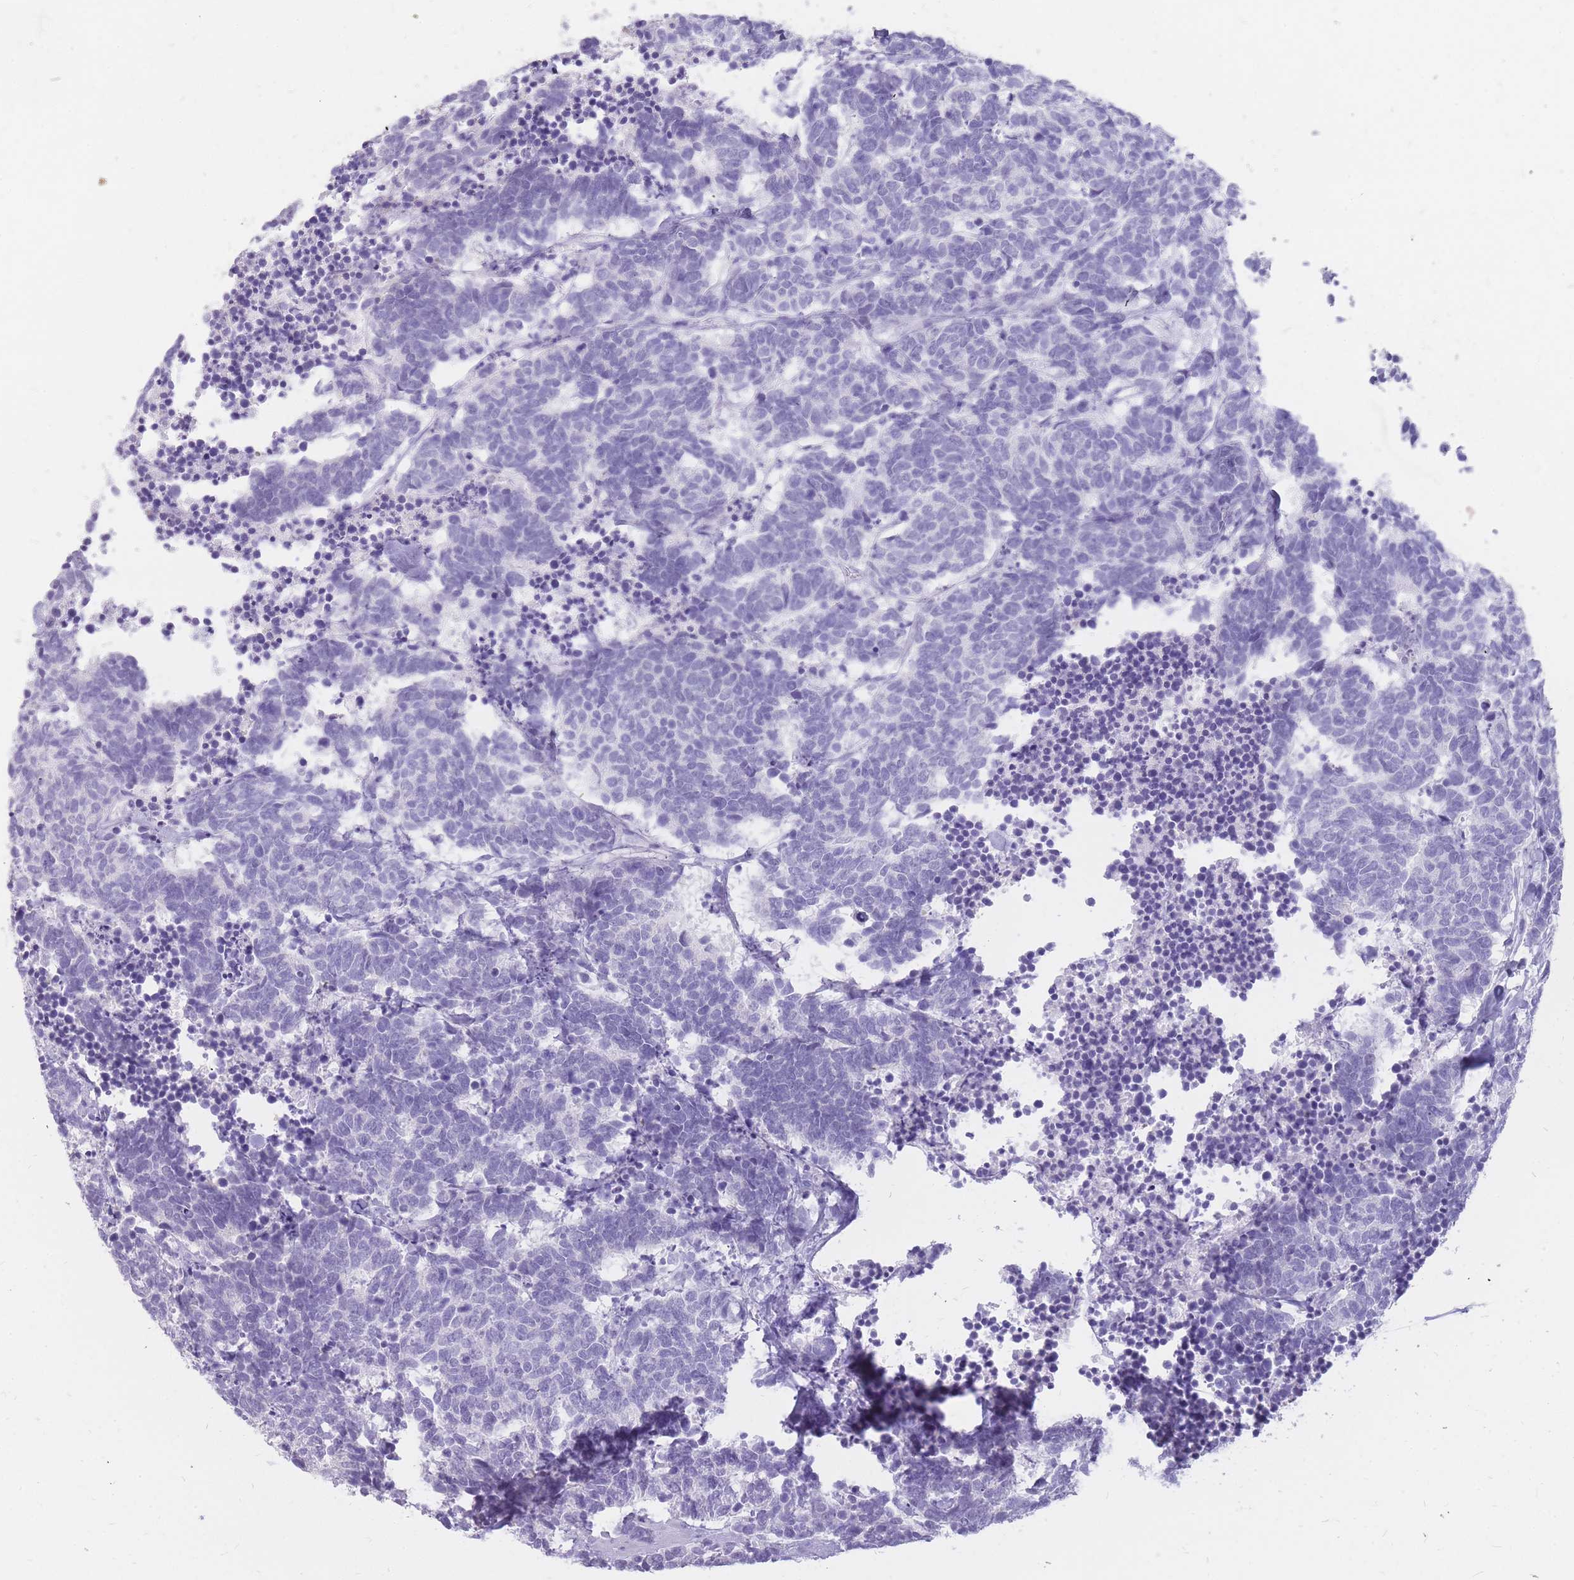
{"staining": {"intensity": "negative", "quantity": "none", "location": "none"}, "tissue": "carcinoid", "cell_type": "Tumor cells", "image_type": "cancer", "snomed": [{"axis": "morphology", "description": "Carcinoma, NOS"}, {"axis": "morphology", "description": "Carcinoid, malignant, NOS"}, {"axis": "topography", "description": "Urinary bladder"}], "caption": "Tumor cells show no significant positivity in carcinoma.", "gene": "INS", "patient": {"sex": "male", "age": 57}}